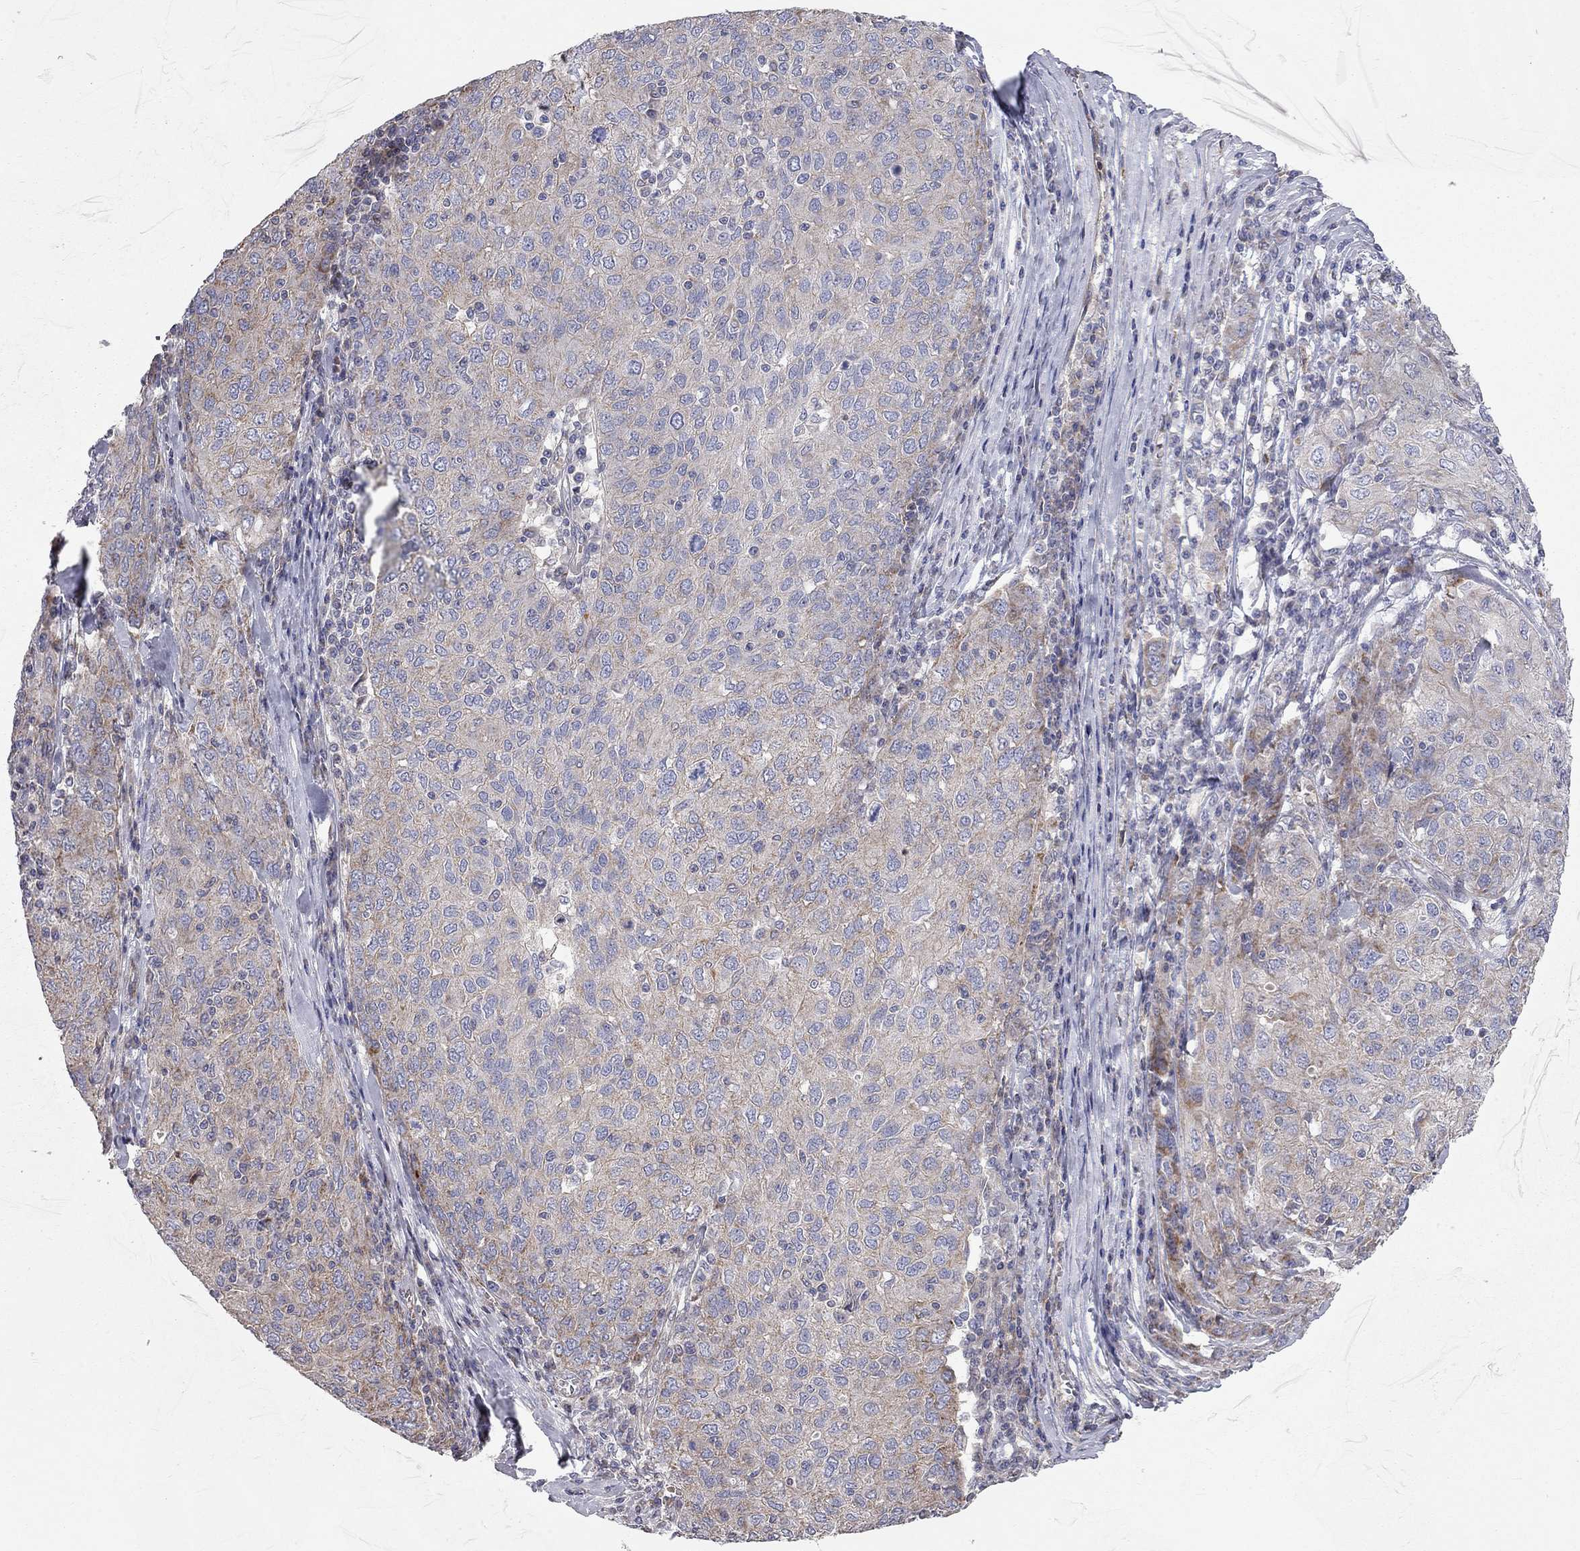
{"staining": {"intensity": "weak", "quantity": "<25%", "location": "cytoplasmic/membranous"}, "tissue": "ovarian cancer", "cell_type": "Tumor cells", "image_type": "cancer", "snomed": [{"axis": "morphology", "description": "Carcinoma, endometroid"}, {"axis": "topography", "description": "Ovary"}], "caption": "High power microscopy micrograph of an immunohistochemistry photomicrograph of endometroid carcinoma (ovarian), revealing no significant expression in tumor cells.", "gene": "KANSL1L", "patient": {"sex": "female", "age": 50}}